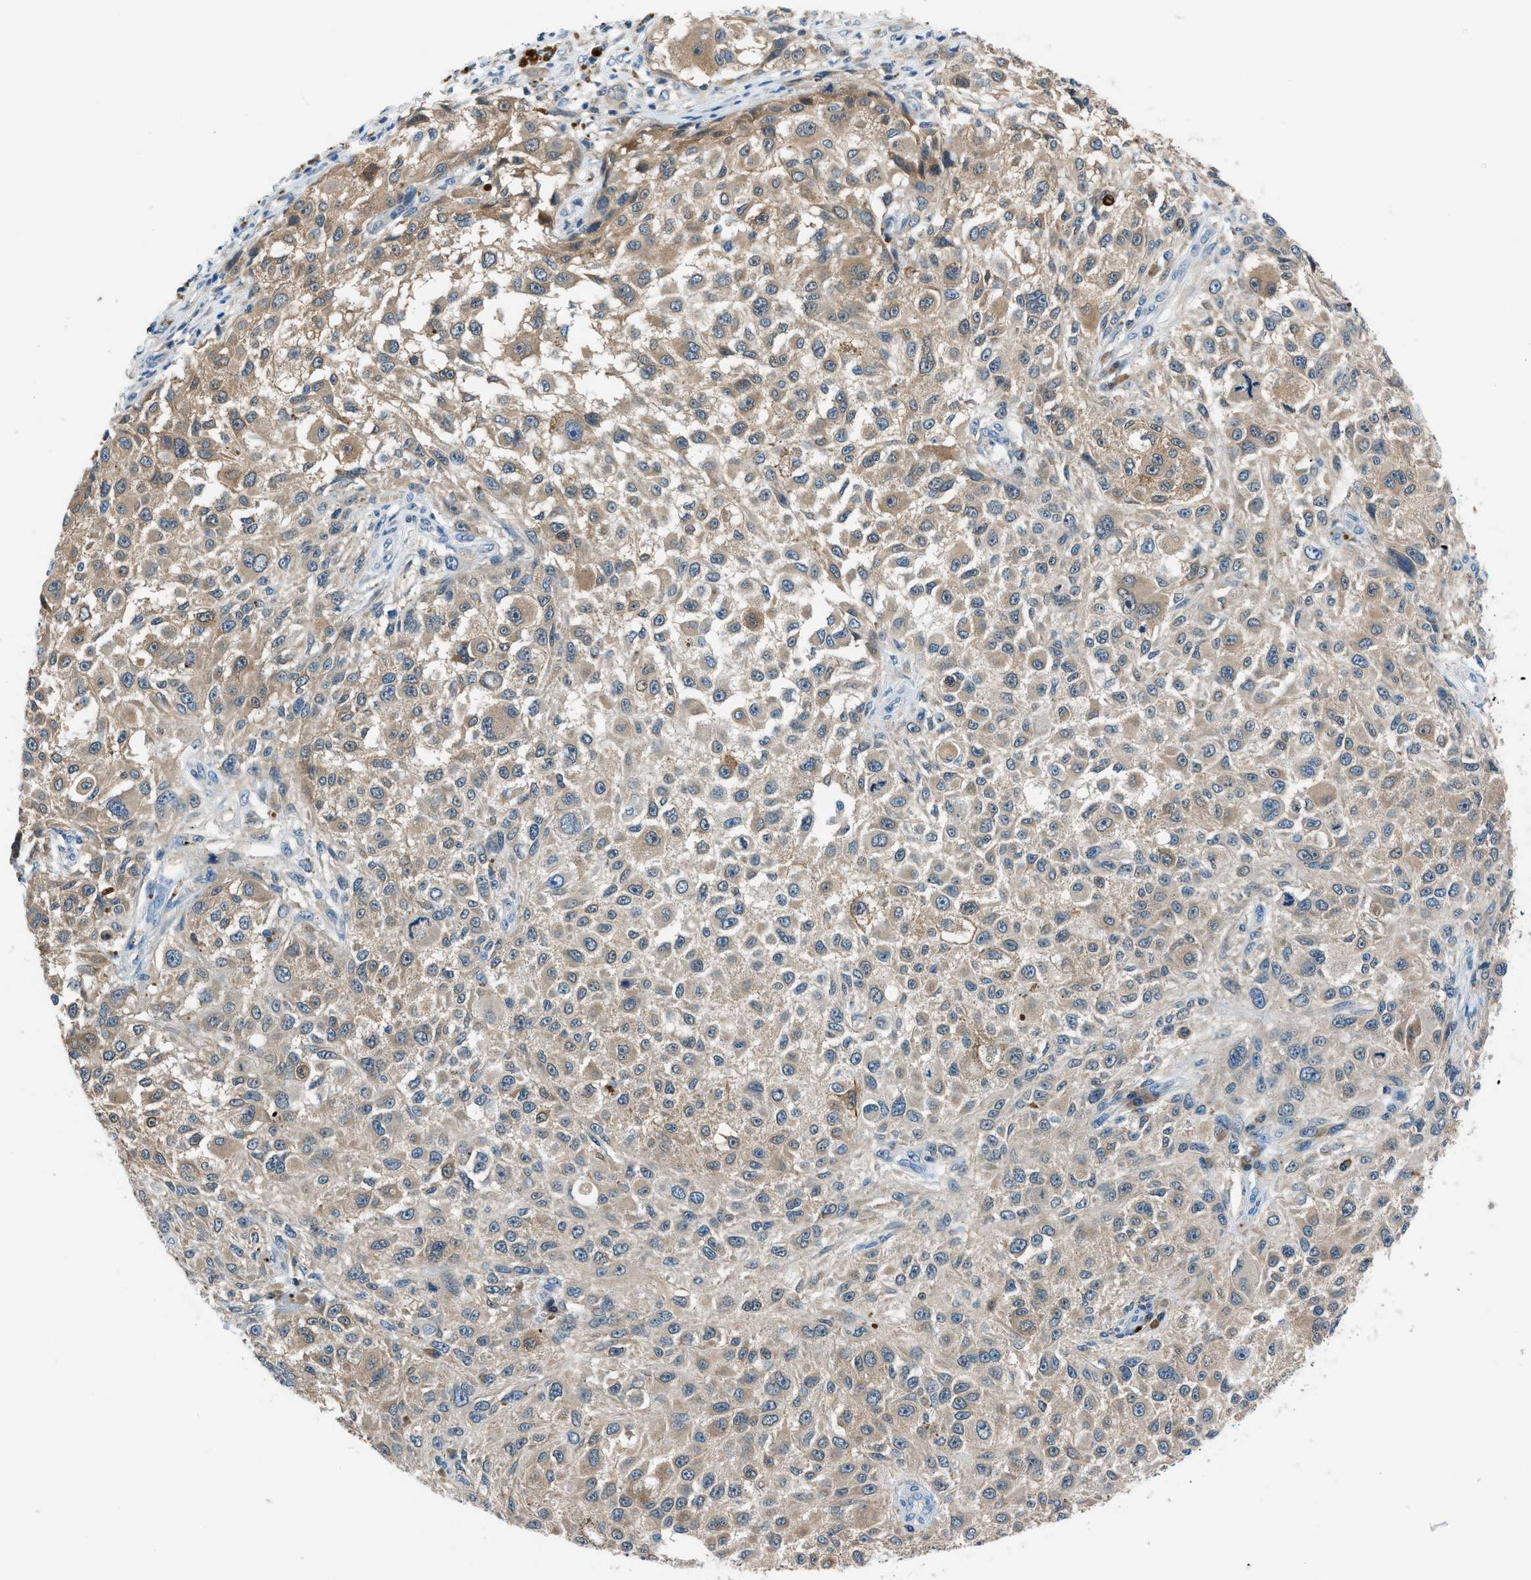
{"staining": {"intensity": "moderate", "quantity": ">75%", "location": "cytoplasmic/membranous"}, "tissue": "melanoma", "cell_type": "Tumor cells", "image_type": "cancer", "snomed": [{"axis": "morphology", "description": "Necrosis, NOS"}, {"axis": "morphology", "description": "Malignant melanoma, NOS"}, {"axis": "topography", "description": "Skin"}], "caption": "Protein staining of melanoma tissue displays moderate cytoplasmic/membranous staining in approximately >75% of tumor cells.", "gene": "ACP1", "patient": {"sex": "female", "age": 87}}